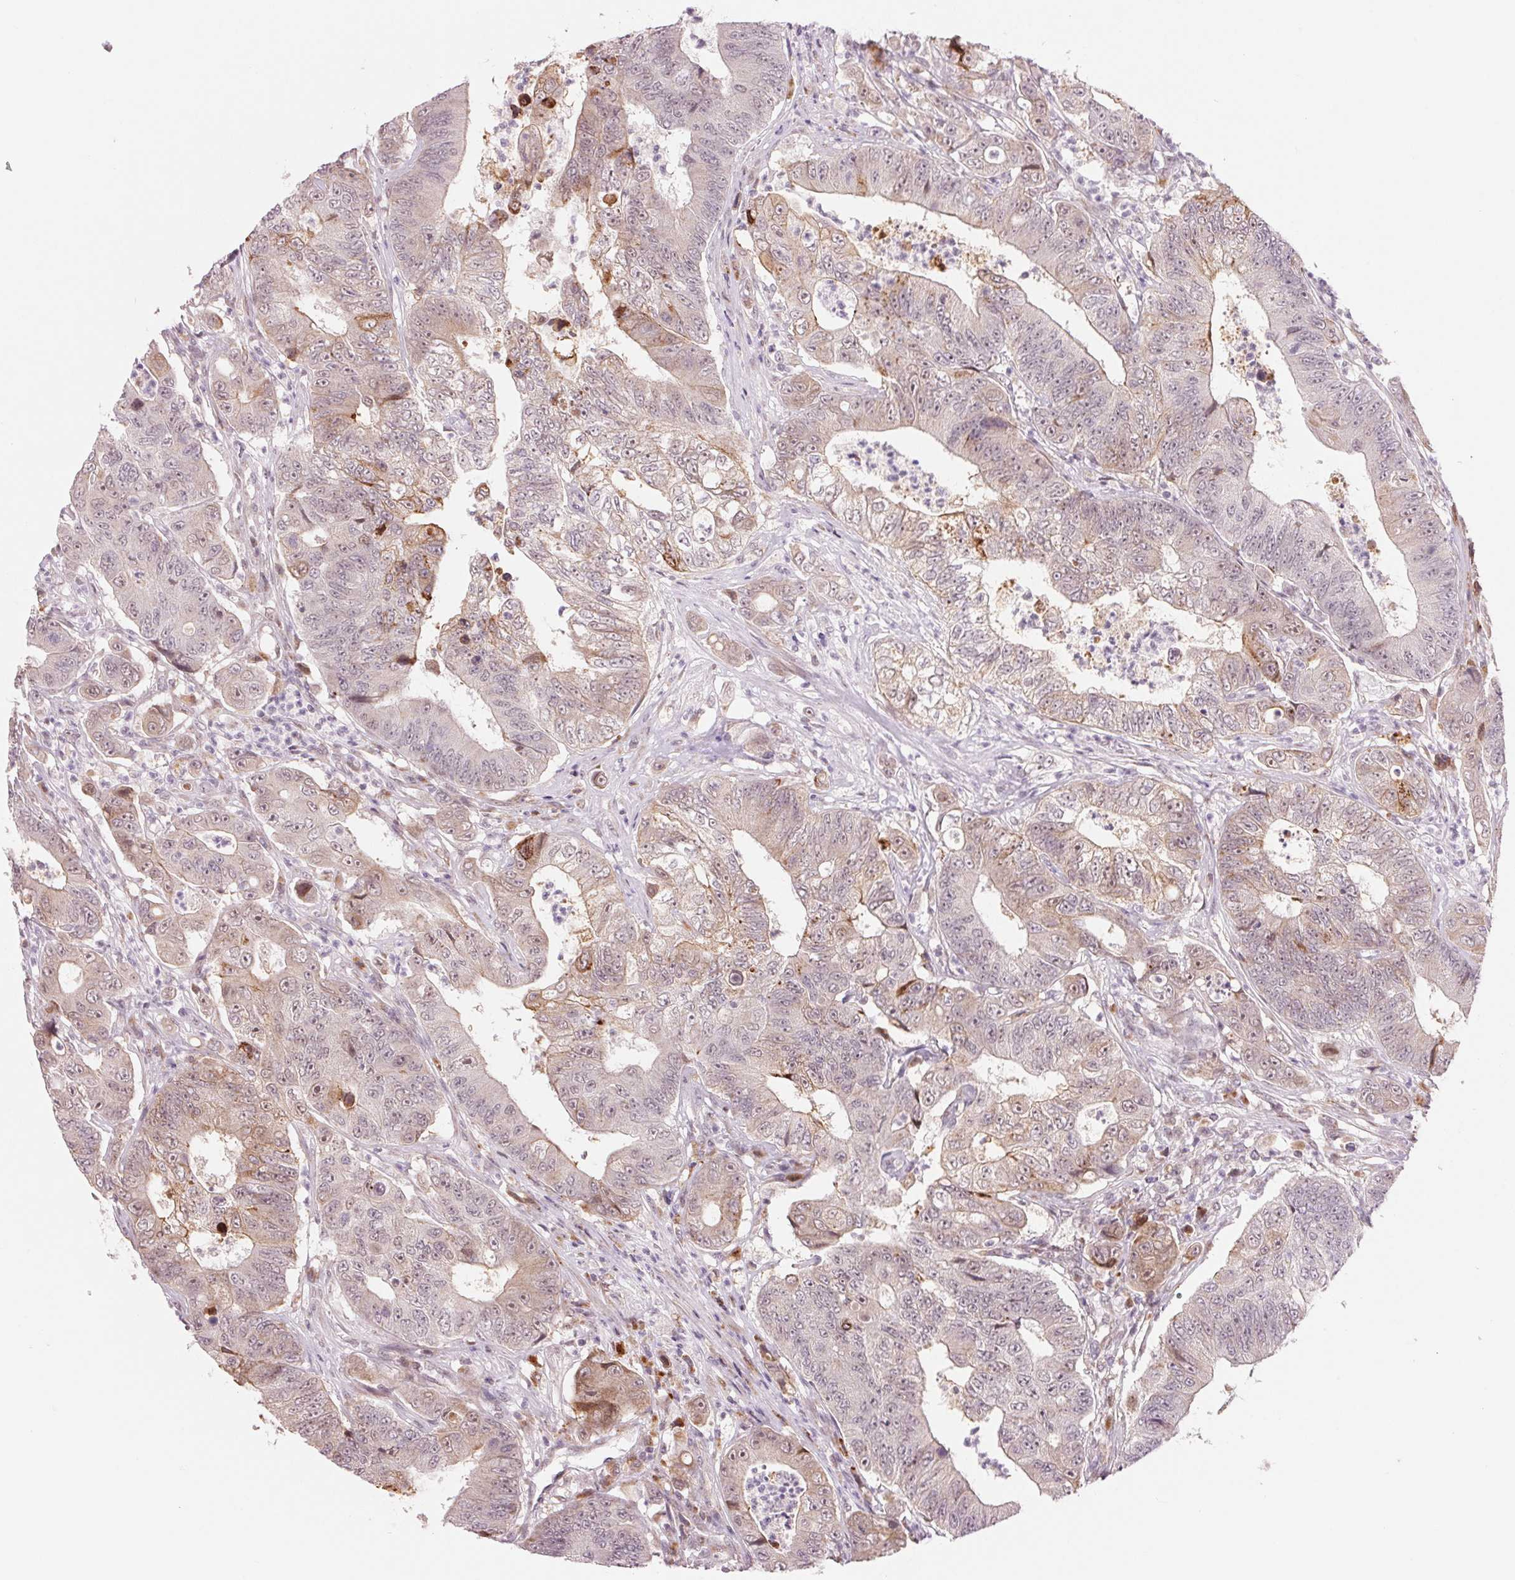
{"staining": {"intensity": "weak", "quantity": "<25%", "location": "cytoplasmic/membranous"}, "tissue": "colorectal cancer", "cell_type": "Tumor cells", "image_type": "cancer", "snomed": [{"axis": "morphology", "description": "Adenocarcinoma, NOS"}, {"axis": "topography", "description": "Colon"}], "caption": "IHC photomicrograph of colorectal cancer stained for a protein (brown), which exhibits no positivity in tumor cells.", "gene": "ARHGAP32", "patient": {"sex": "female", "age": 48}}